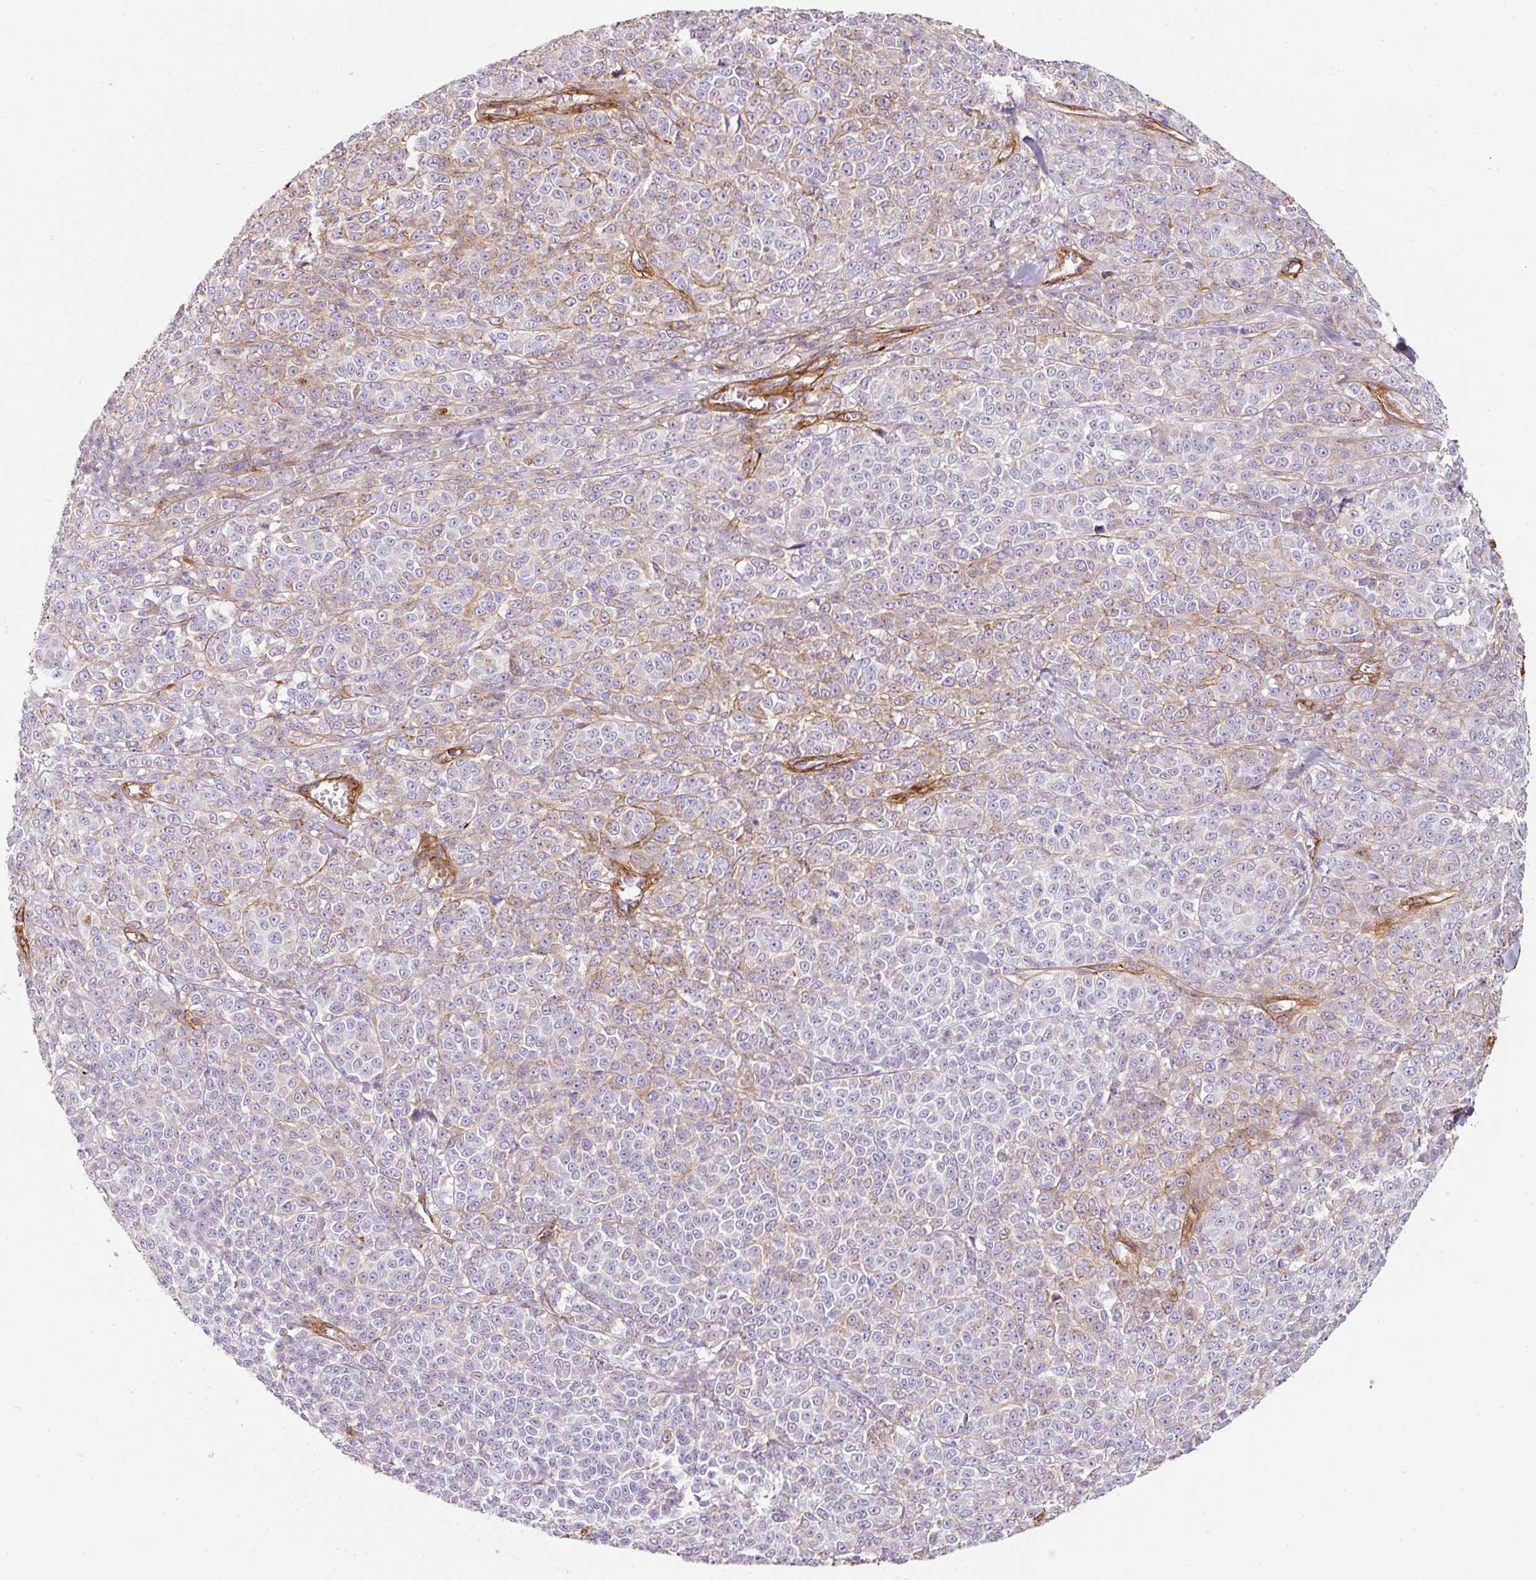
{"staining": {"intensity": "weak", "quantity": "25%-75%", "location": "cytoplasmic/membranous"}, "tissue": "melanoma", "cell_type": "Tumor cells", "image_type": "cancer", "snomed": [{"axis": "morphology", "description": "Normal tissue, NOS"}, {"axis": "morphology", "description": "Malignant melanoma, NOS"}, {"axis": "topography", "description": "Skin"}], "caption": "The image displays a brown stain indicating the presence of a protein in the cytoplasmic/membranous of tumor cells in malignant melanoma.", "gene": "LOXL4", "patient": {"sex": "female", "age": 34}}